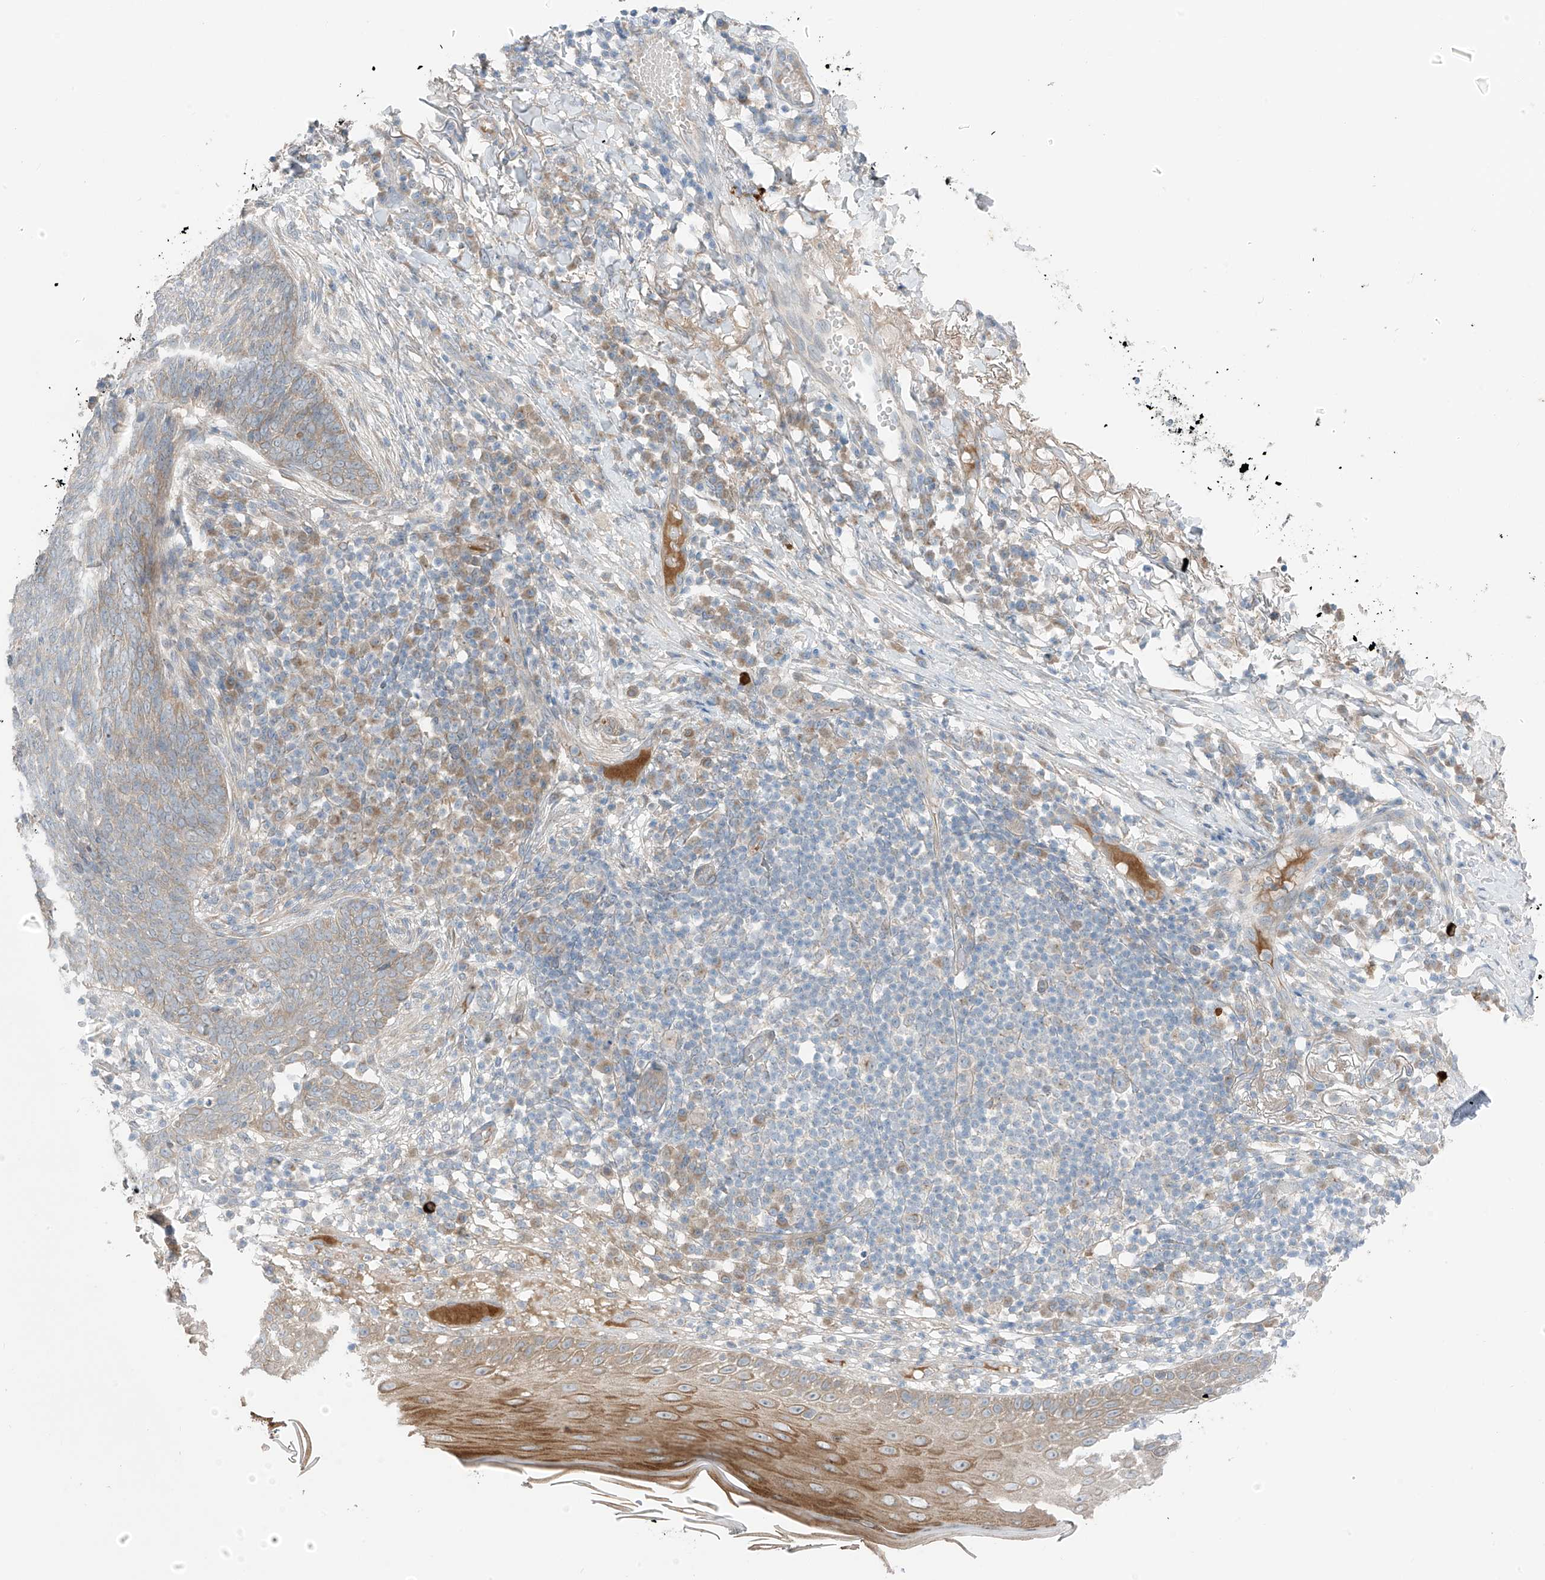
{"staining": {"intensity": "weak", "quantity": "25%-75%", "location": "cytoplasmic/membranous"}, "tissue": "skin cancer", "cell_type": "Tumor cells", "image_type": "cancer", "snomed": [{"axis": "morphology", "description": "Basal cell carcinoma"}, {"axis": "topography", "description": "Skin"}], "caption": "The image reveals immunohistochemical staining of basal cell carcinoma (skin). There is weak cytoplasmic/membranous positivity is appreciated in about 25%-75% of tumor cells.", "gene": "NALCN", "patient": {"sex": "male", "age": 85}}